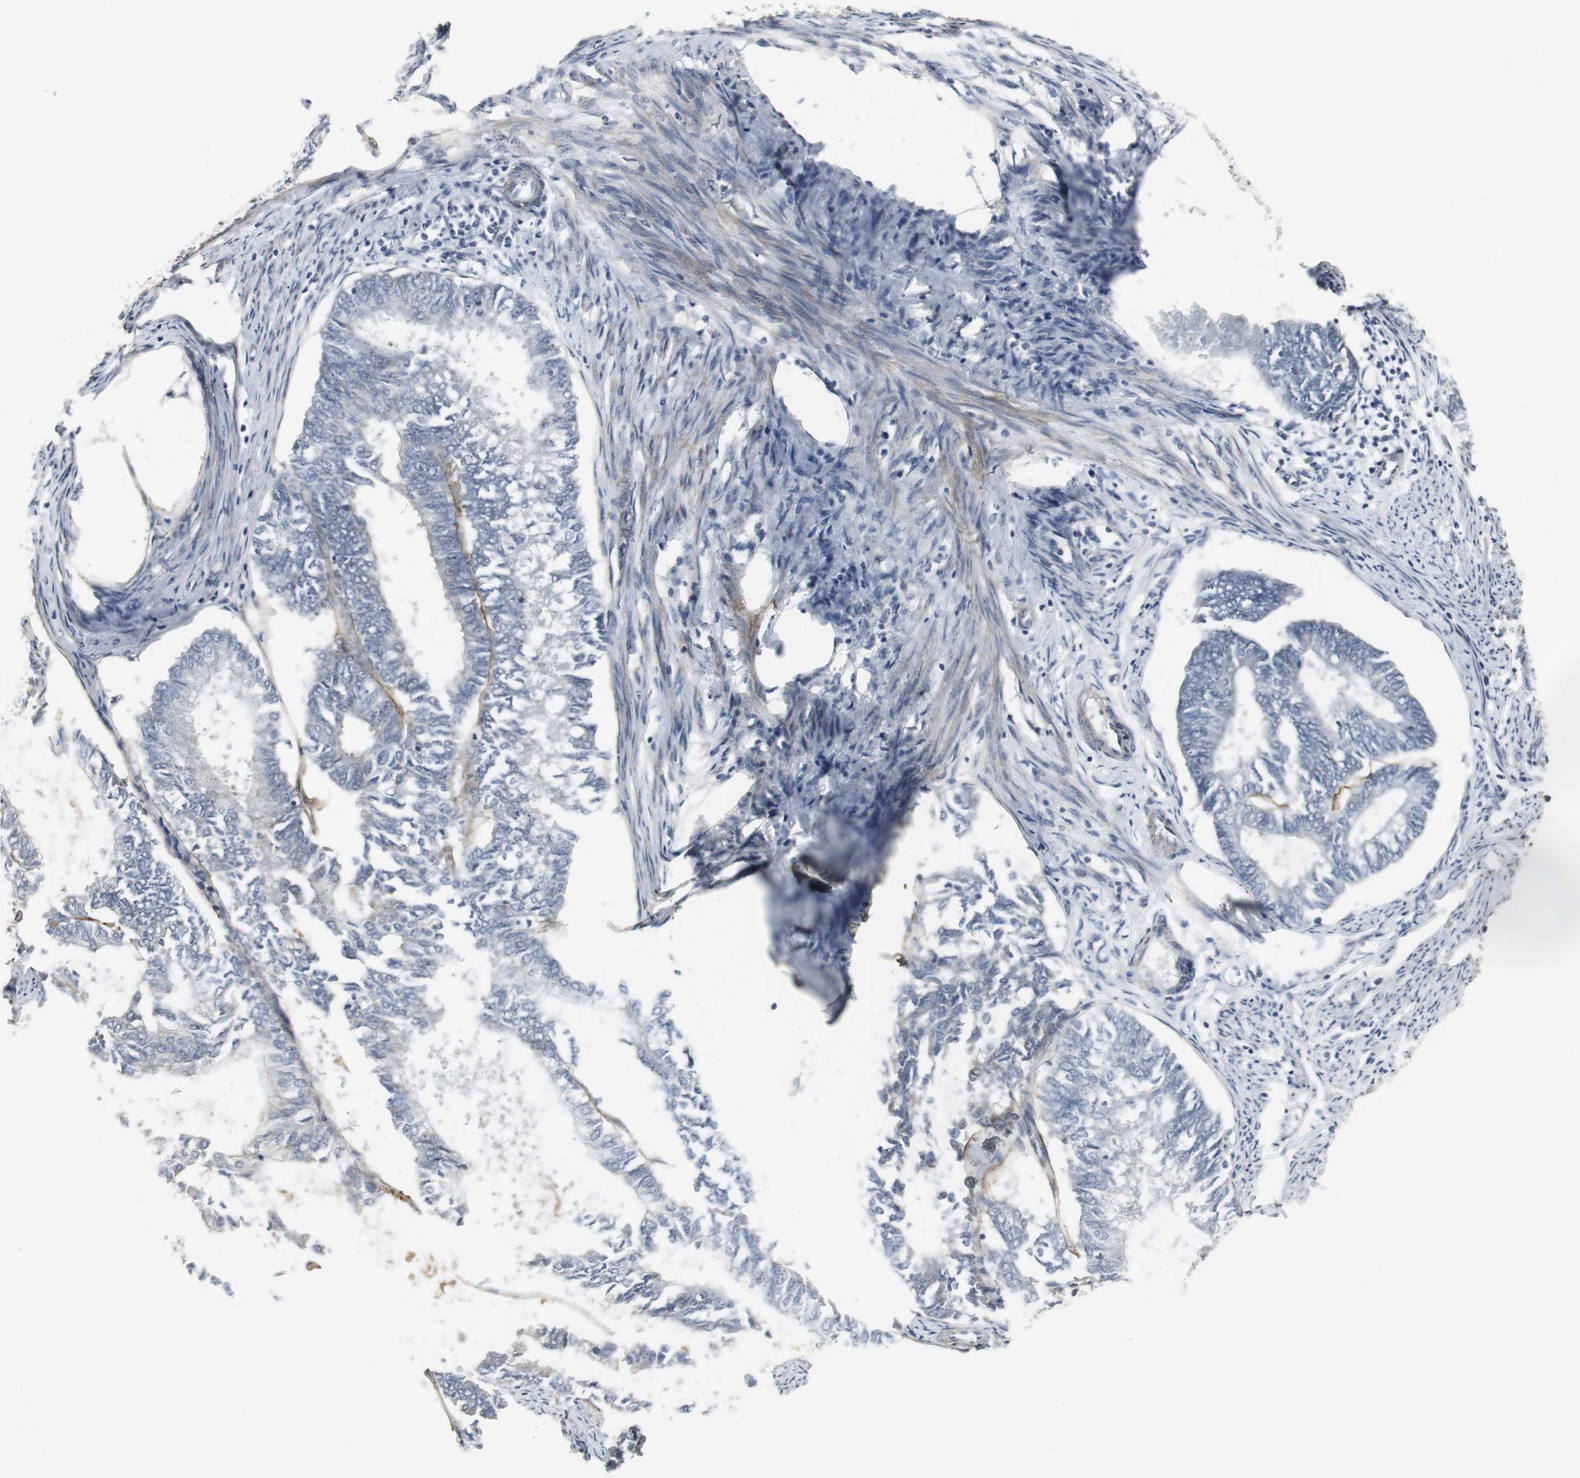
{"staining": {"intensity": "negative", "quantity": "none", "location": "none"}, "tissue": "endometrial cancer", "cell_type": "Tumor cells", "image_type": "cancer", "snomed": [{"axis": "morphology", "description": "Adenocarcinoma, NOS"}, {"axis": "topography", "description": "Endometrium"}], "caption": "IHC of human endometrial adenocarcinoma demonstrates no positivity in tumor cells. The staining is performed using DAB (3,3'-diaminobenzidine) brown chromogen with nuclei counter-stained in using hematoxylin.", "gene": "SCYL3", "patient": {"sex": "female", "age": 86}}